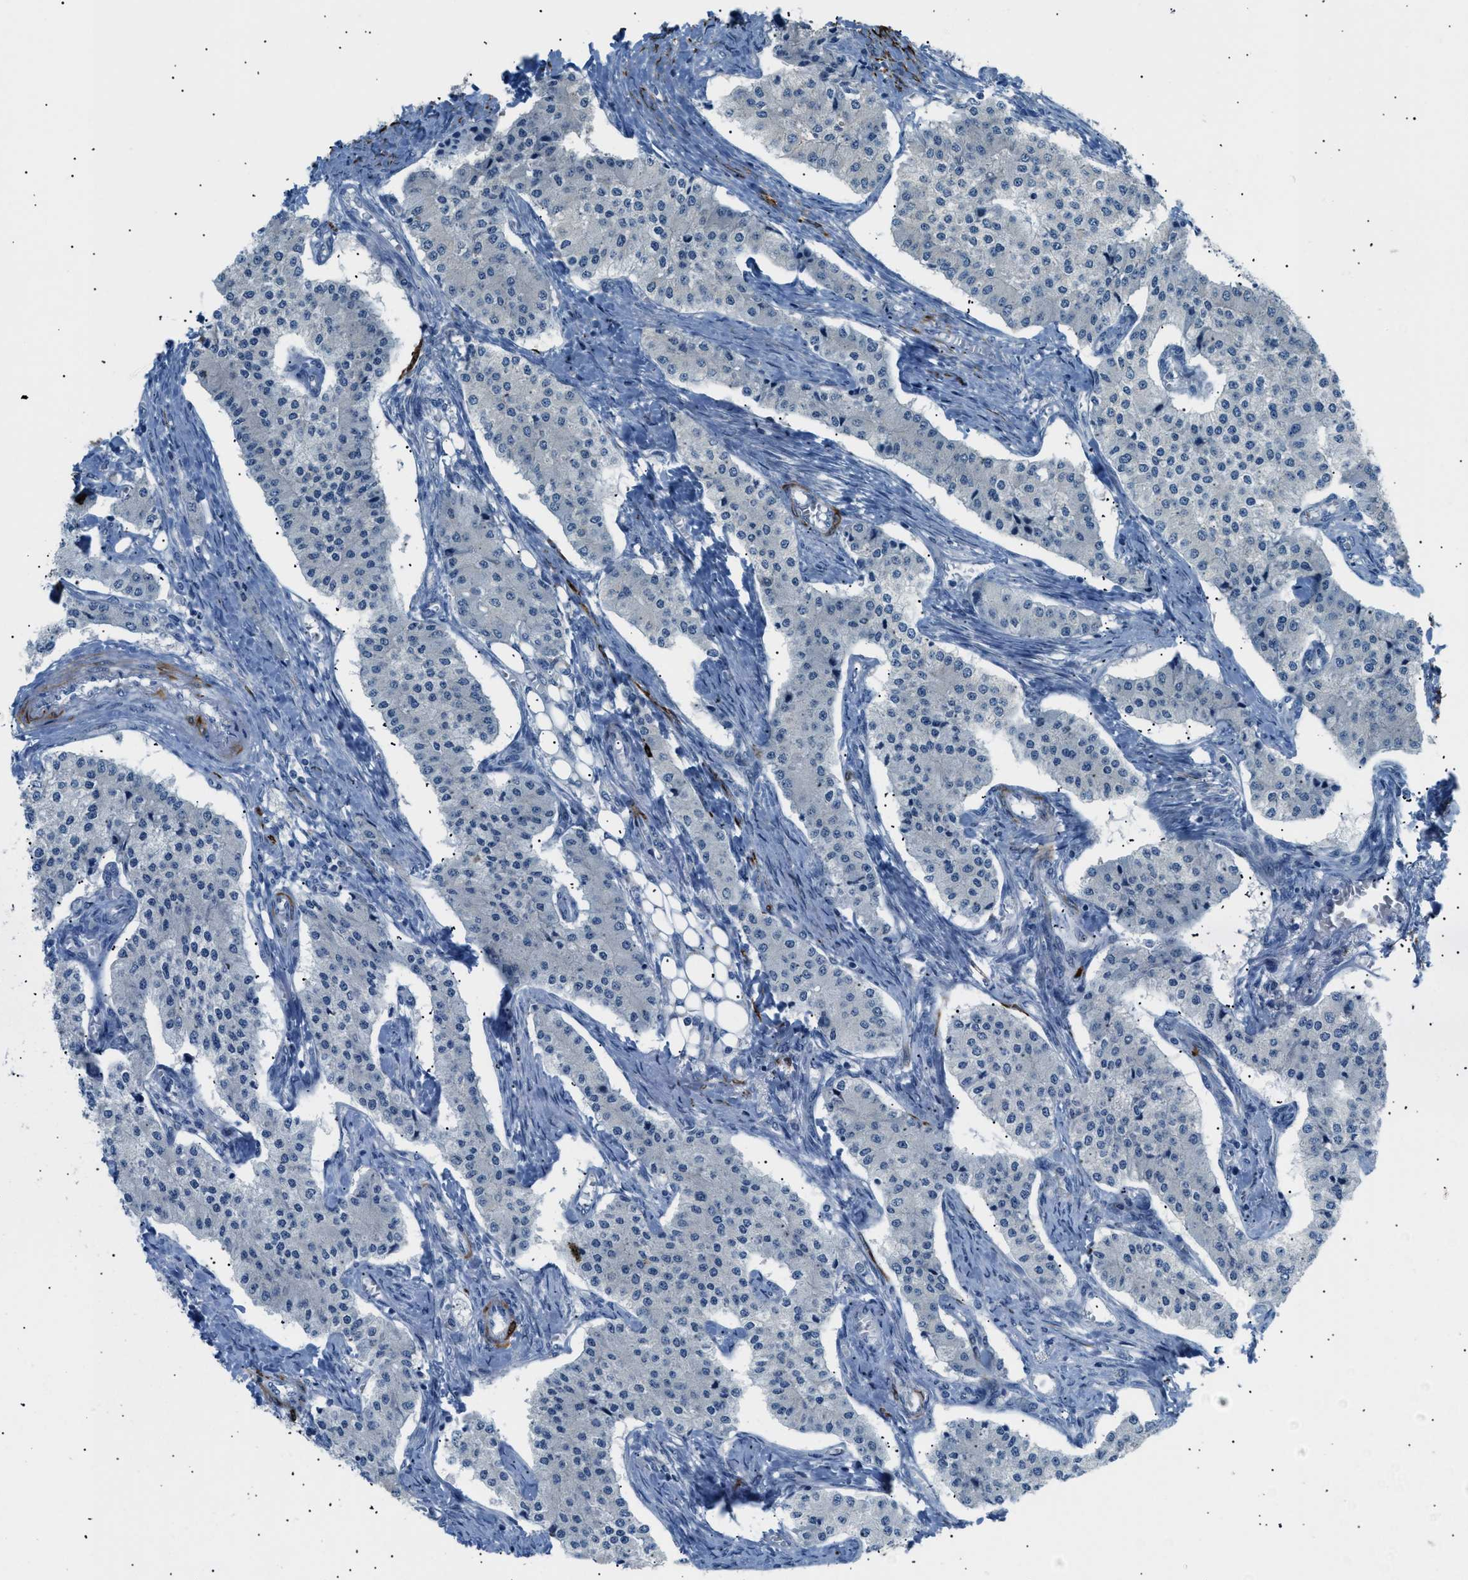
{"staining": {"intensity": "negative", "quantity": "none", "location": "none"}, "tissue": "carcinoid", "cell_type": "Tumor cells", "image_type": "cancer", "snomed": [{"axis": "morphology", "description": "Carcinoid, malignant, NOS"}, {"axis": "topography", "description": "Colon"}], "caption": "Immunohistochemistry of human carcinoid reveals no staining in tumor cells.", "gene": "ICA1", "patient": {"sex": "female", "age": 52}}